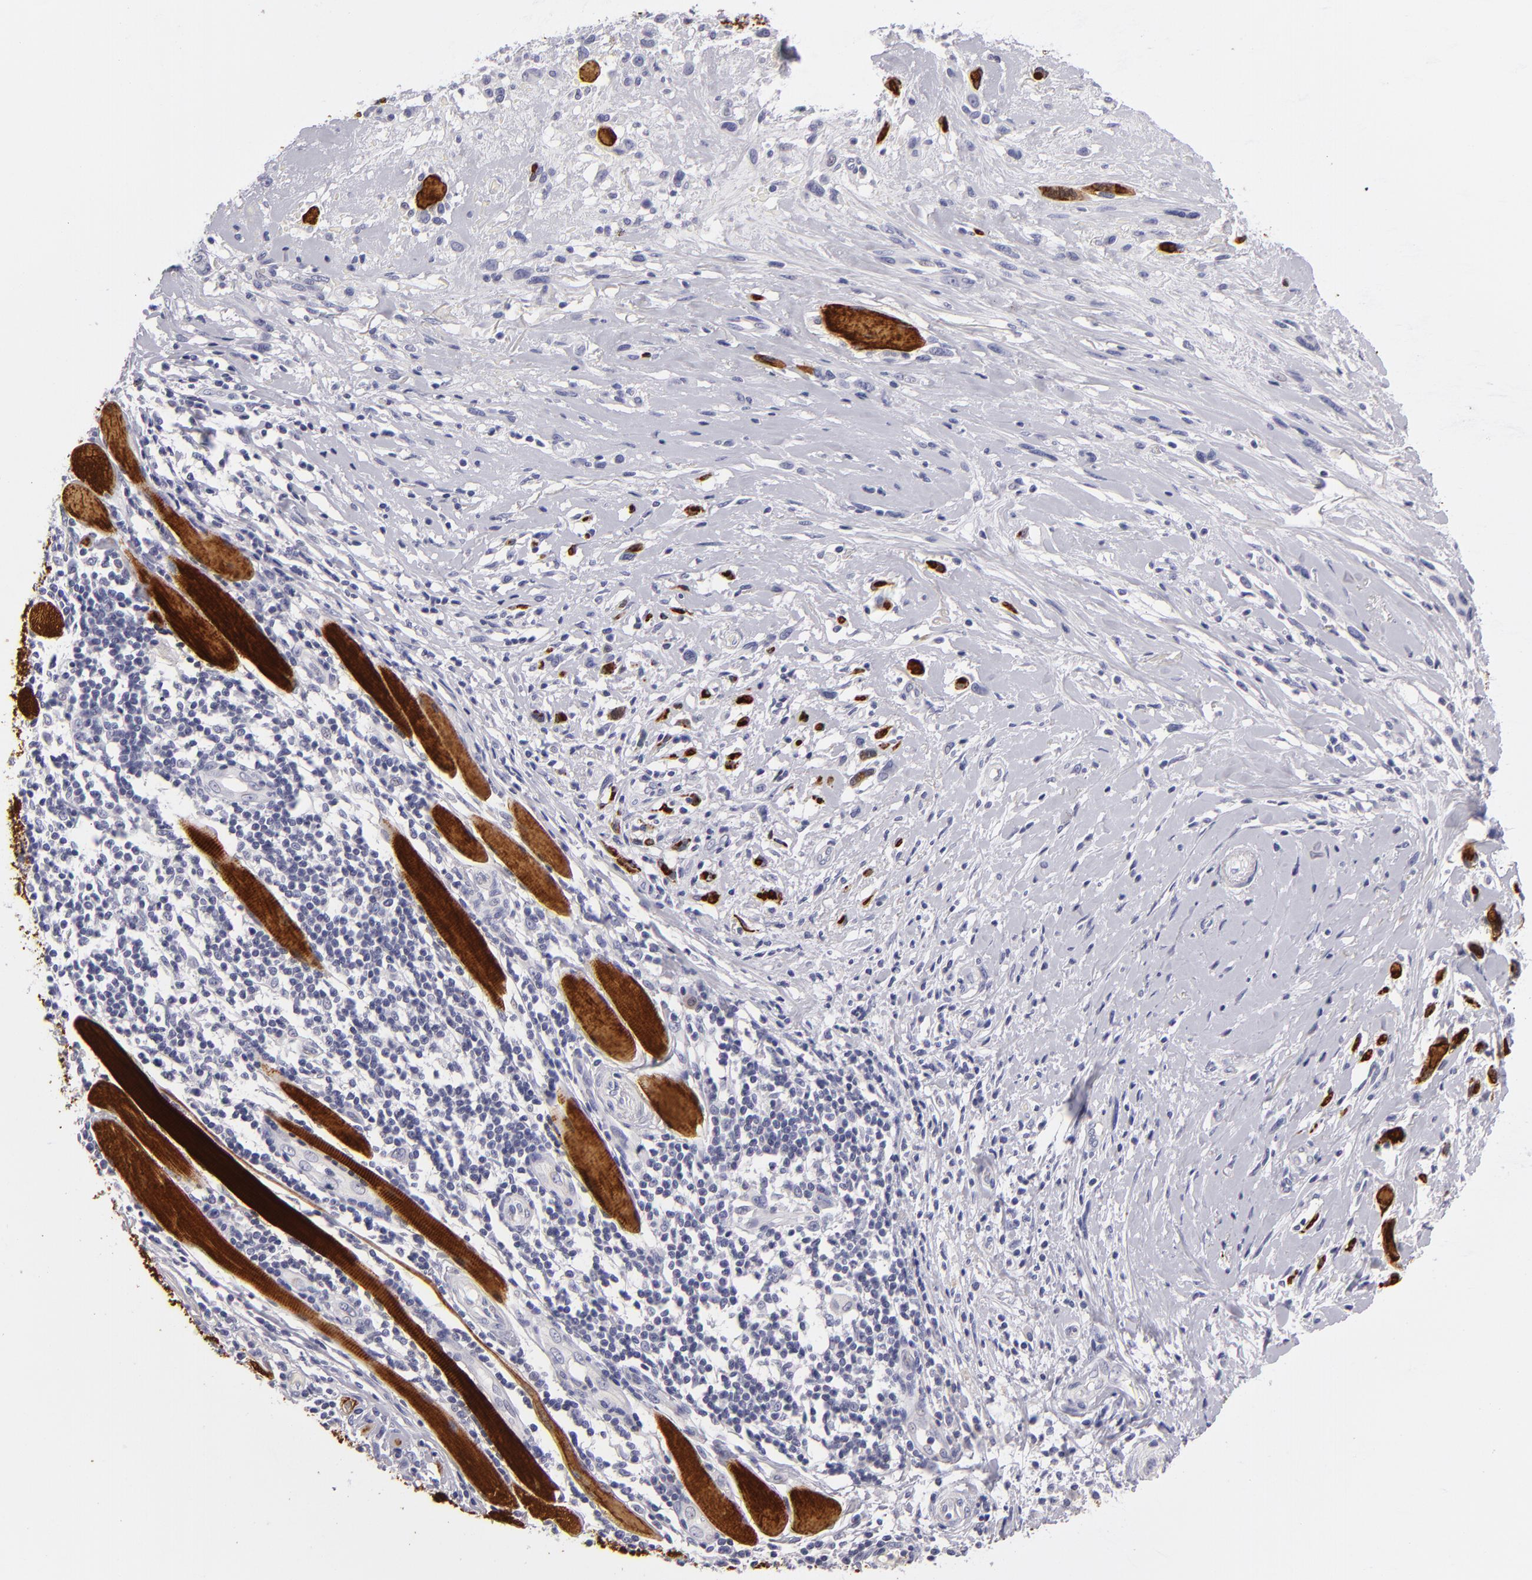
{"staining": {"intensity": "negative", "quantity": "none", "location": "none"}, "tissue": "melanoma", "cell_type": "Tumor cells", "image_type": "cancer", "snomed": [{"axis": "morphology", "description": "Malignant melanoma, NOS"}, {"axis": "topography", "description": "Skin"}], "caption": "Human malignant melanoma stained for a protein using IHC exhibits no expression in tumor cells.", "gene": "TNNC1", "patient": {"sex": "male", "age": 91}}